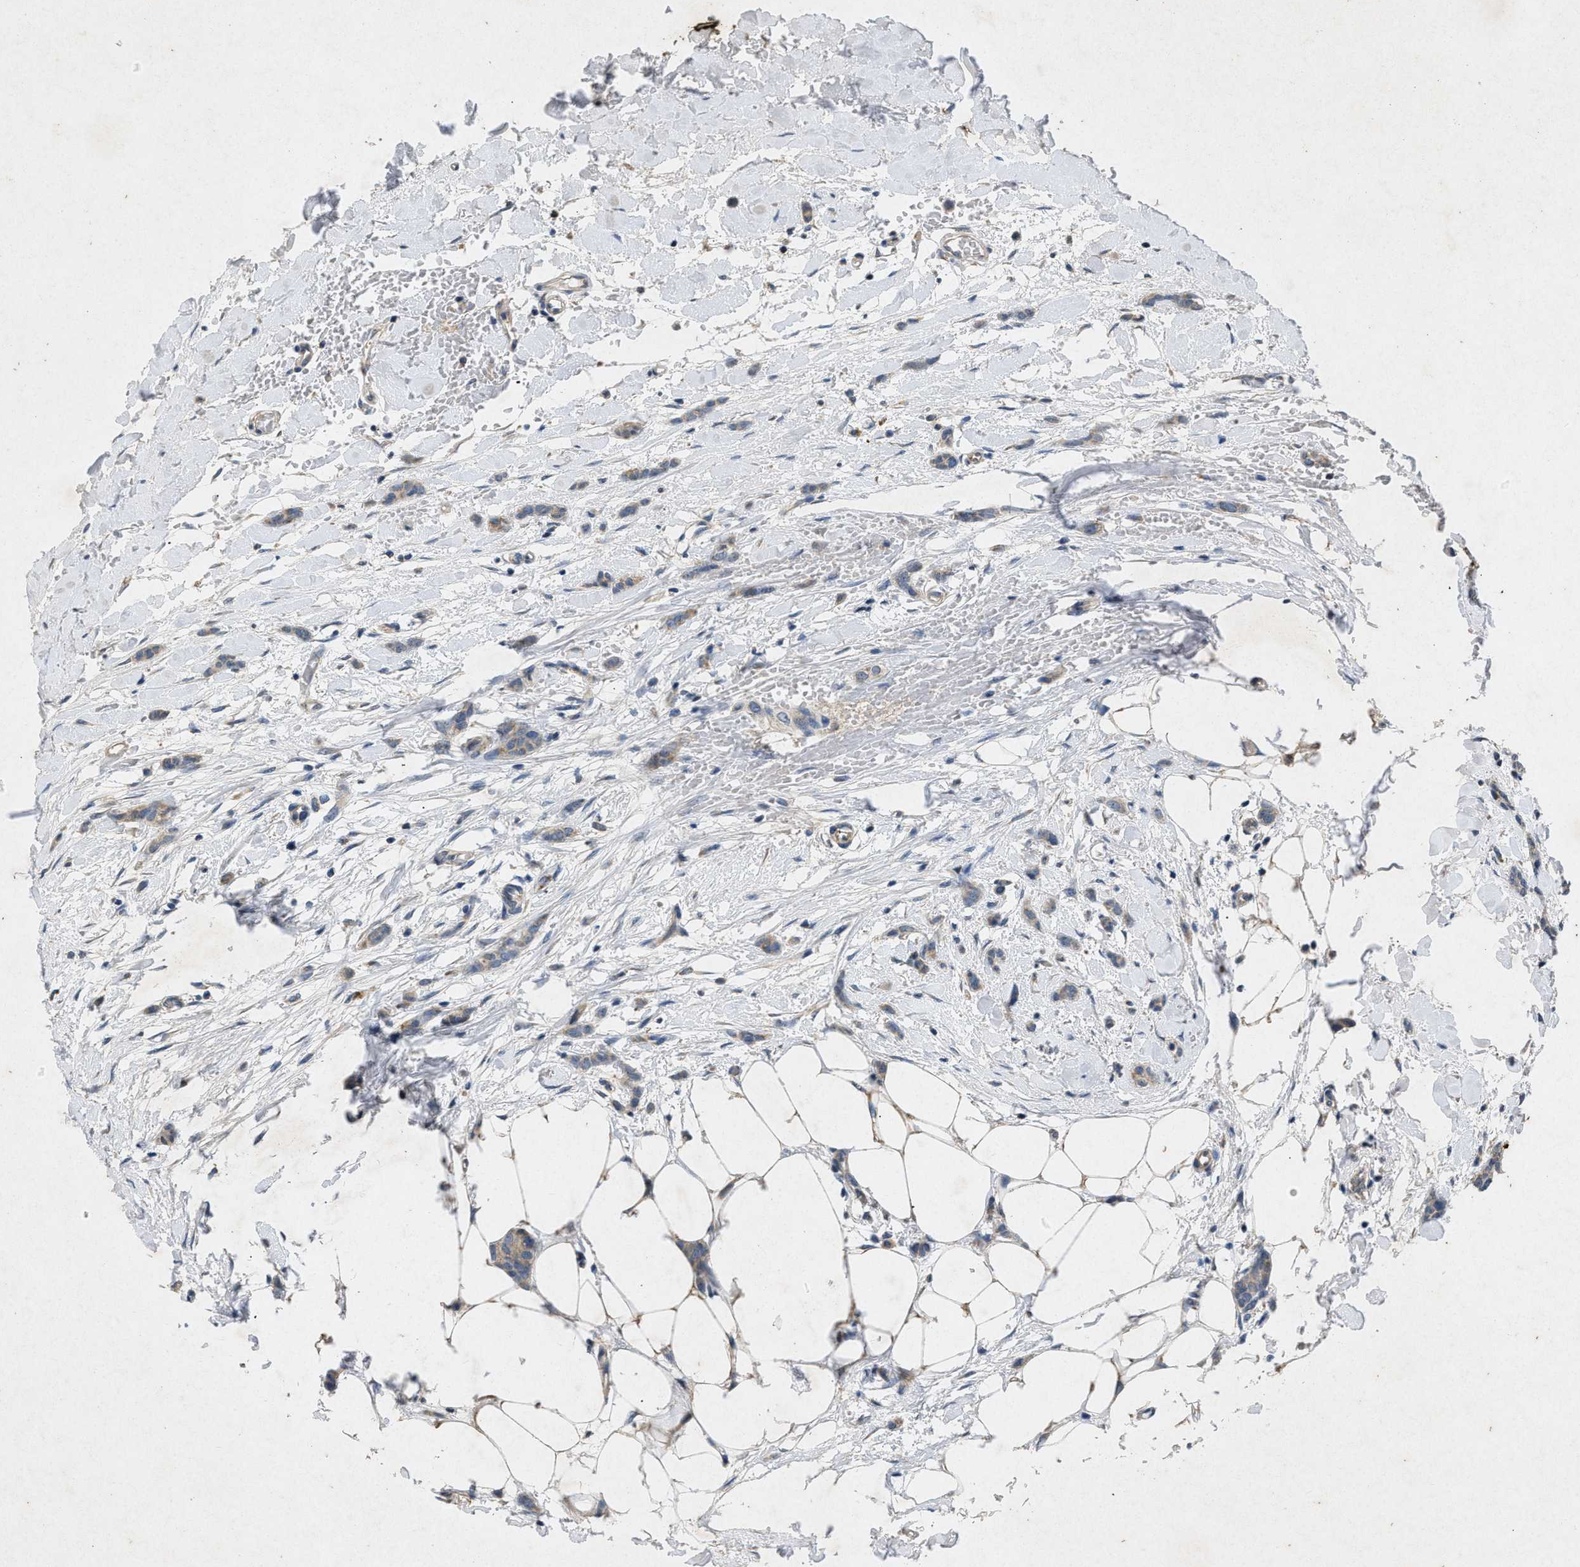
{"staining": {"intensity": "moderate", "quantity": "25%-75%", "location": "cytoplasmic/membranous"}, "tissue": "breast cancer", "cell_type": "Tumor cells", "image_type": "cancer", "snomed": [{"axis": "morphology", "description": "Lobular carcinoma"}, {"axis": "topography", "description": "Skin"}, {"axis": "topography", "description": "Breast"}], "caption": "This micrograph reveals breast cancer (lobular carcinoma) stained with immunohistochemistry to label a protein in brown. The cytoplasmic/membranous of tumor cells show moderate positivity for the protein. Nuclei are counter-stained blue.", "gene": "PRKG2", "patient": {"sex": "female", "age": 46}}